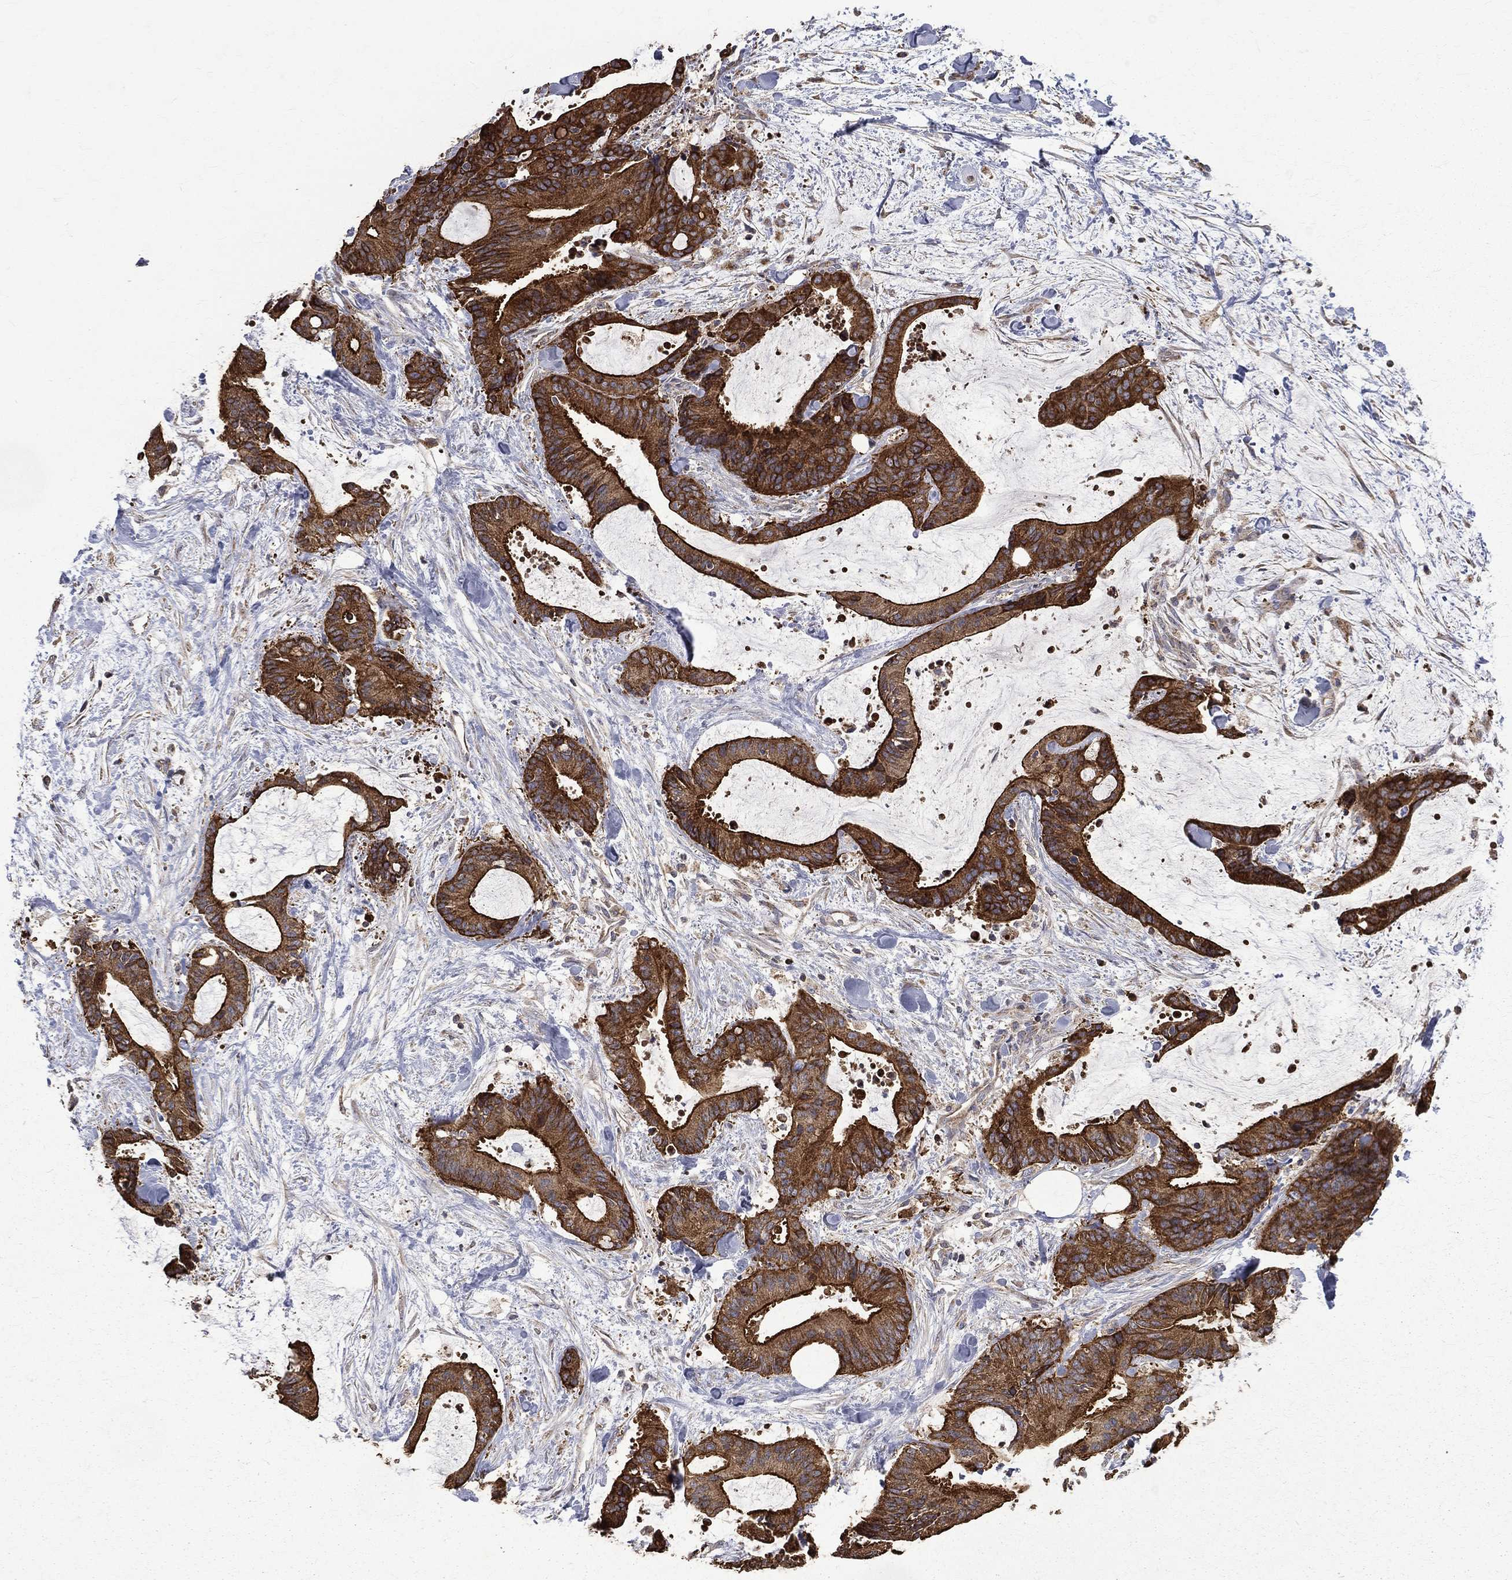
{"staining": {"intensity": "strong", "quantity": ">75%", "location": "cytoplasmic/membranous"}, "tissue": "liver cancer", "cell_type": "Tumor cells", "image_type": "cancer", "snomed": [{"axis": "morphology", "description": "Cholangiocarcinoma"}, {"axis": "topography", "description": "Liver"}], "caption": "Protein expression analysis of cholangiocarcinoma (liver) displays strong cytoplasmic/membranous expression in approximately >75% of tumor cells.", "gene": "RPGR", "patient": {"sex": "female", "age": 73}}